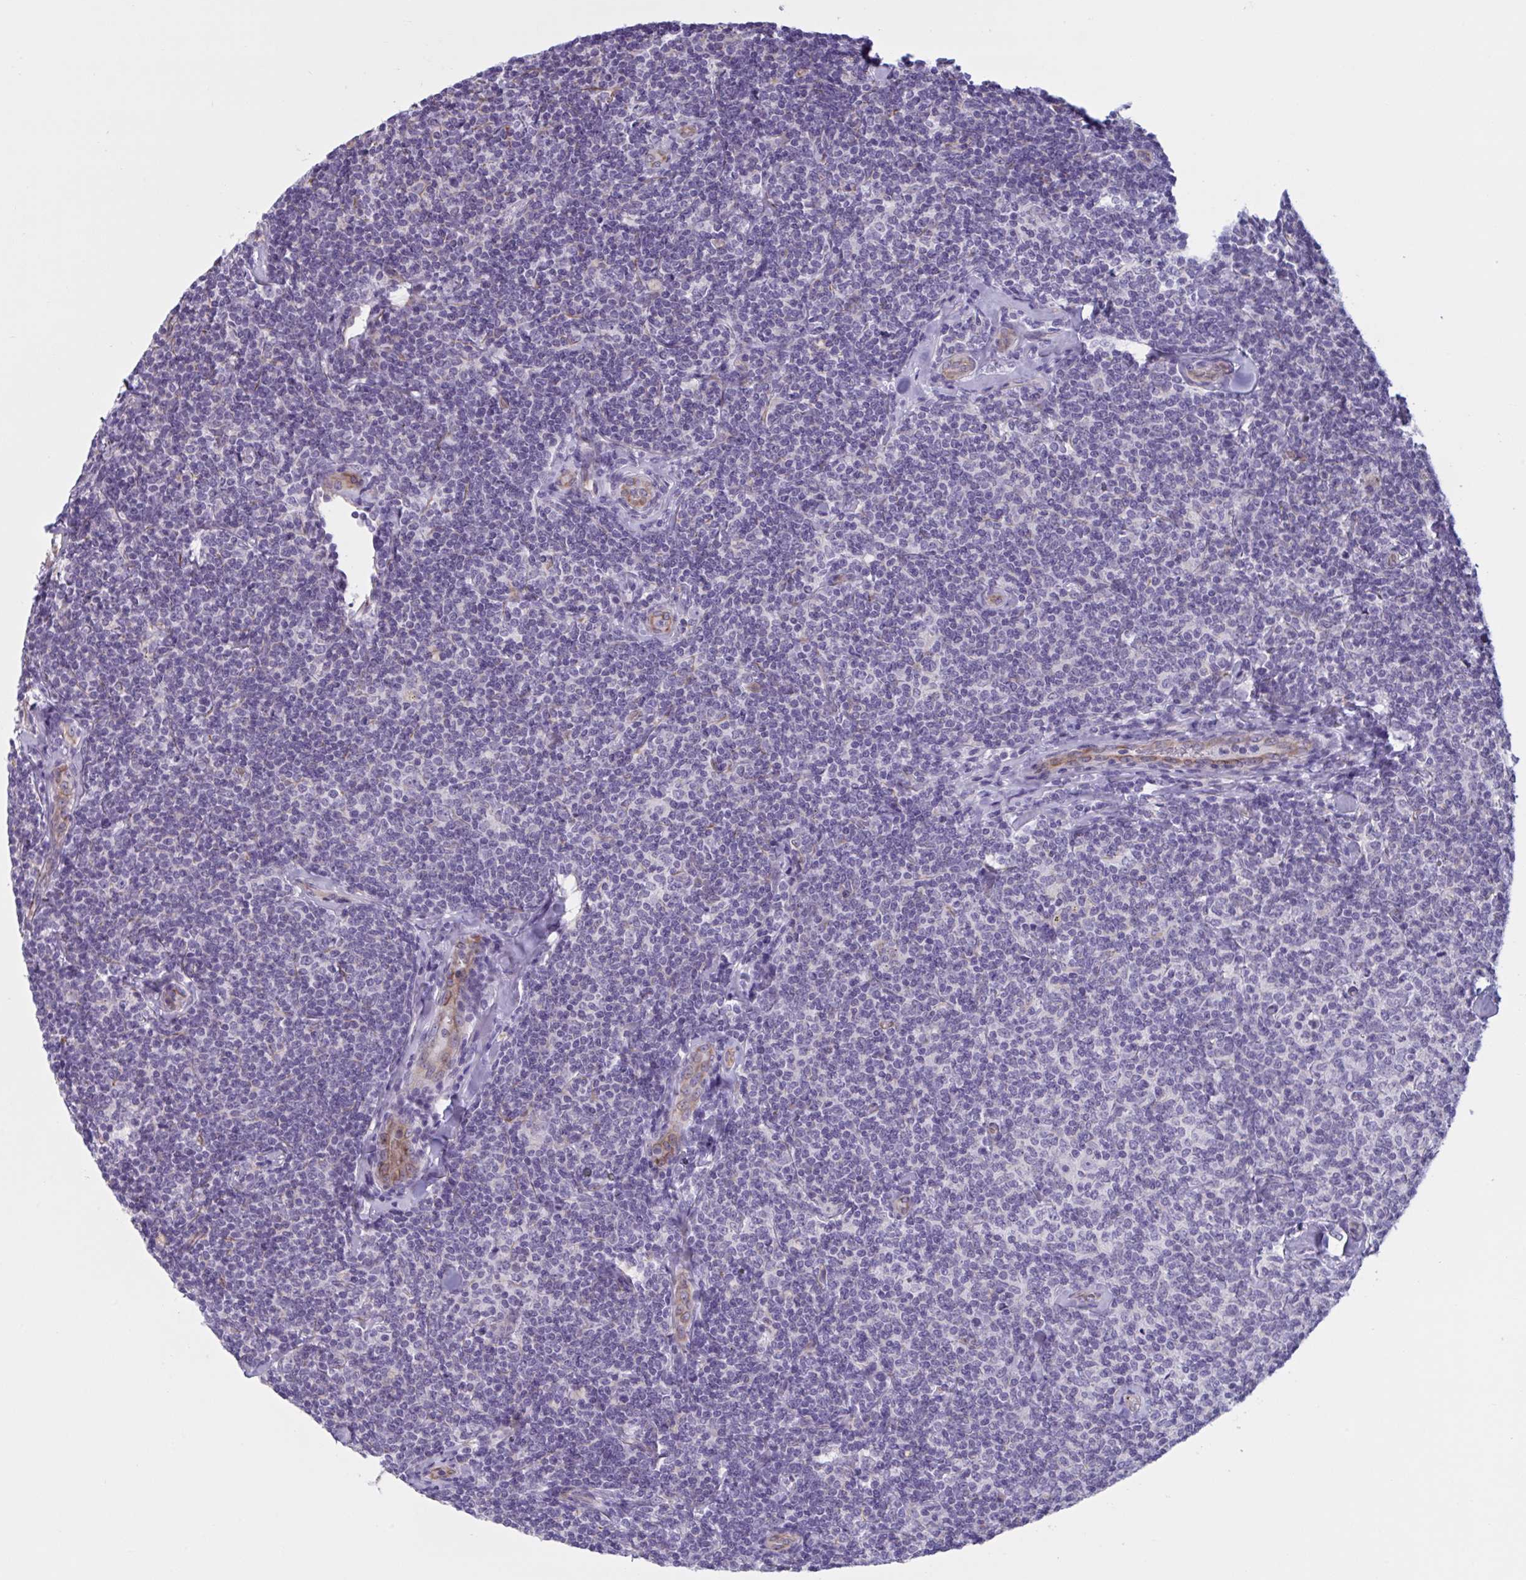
{"staining": {"intensity": "negative", "quantity": "none", "location": "none"}, "tissue": "lymphoma", "cell_type": "Tumor cells", "image_type": "cancer", "snomed": [{"axis": "morphology", "description": "Malignant lymphoma, non-Hodgkin's type, Low grade"}, {"axis": "topography", "description": "Lymph node"}], "caption": "Immunohistochemistry of lymphoma reveals no staining in tumor cells. (Stains: DAB immunohistochemistry (IHC) with hematoxylin counter stain, Microscopy: brightfield microscopy at high magnification).", "gene": "OR1L3", "patient": {"sex": "female", "age": 56}}